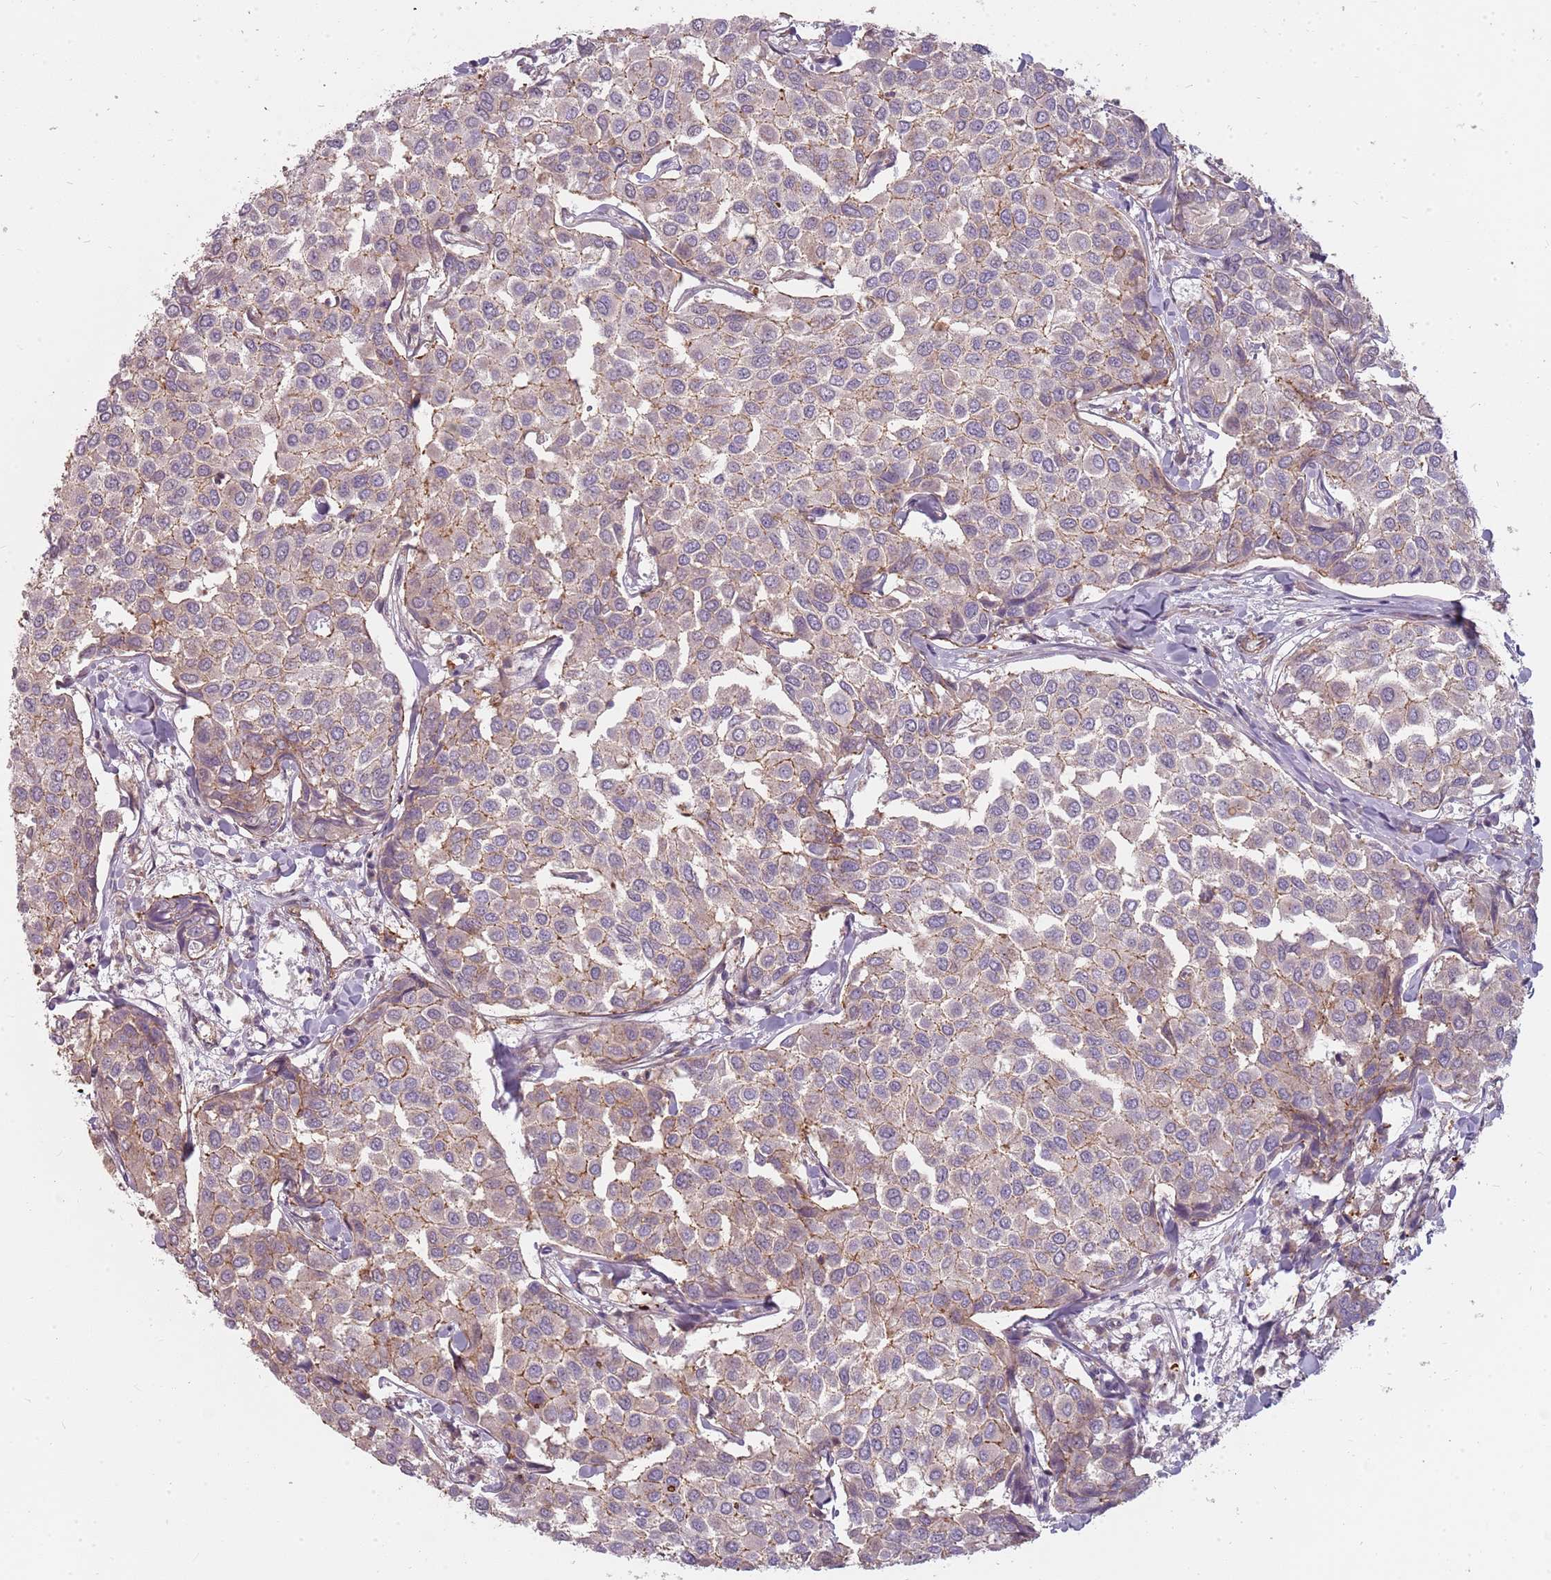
{"staining": {"intensity": "moderate", "quantity": "<25%", "location": "cytoplasmic/membranous"}, "tissue": "breast cancer", "cell_type": "Tumor cells", "image_type": "cancer", "snomed": [{"axis": "morphology", "description": "Duct carcinoma"}, {"axis": "topography", "description": "Breast"}], "caption": "Protein staining of breast infiltrating ductal carcinoma tissue shows moderate cytoplasmic/membranous expression in approximately <25% of tumor cells. The staining was performed using DAB (3,3'-diaminobenzidine), with brown indicating positive protein expression. Nuclei are stained blue with hematoxylin.", "gene": "PPP1R14C", "patient": {"sex": "female", "age": 55}}